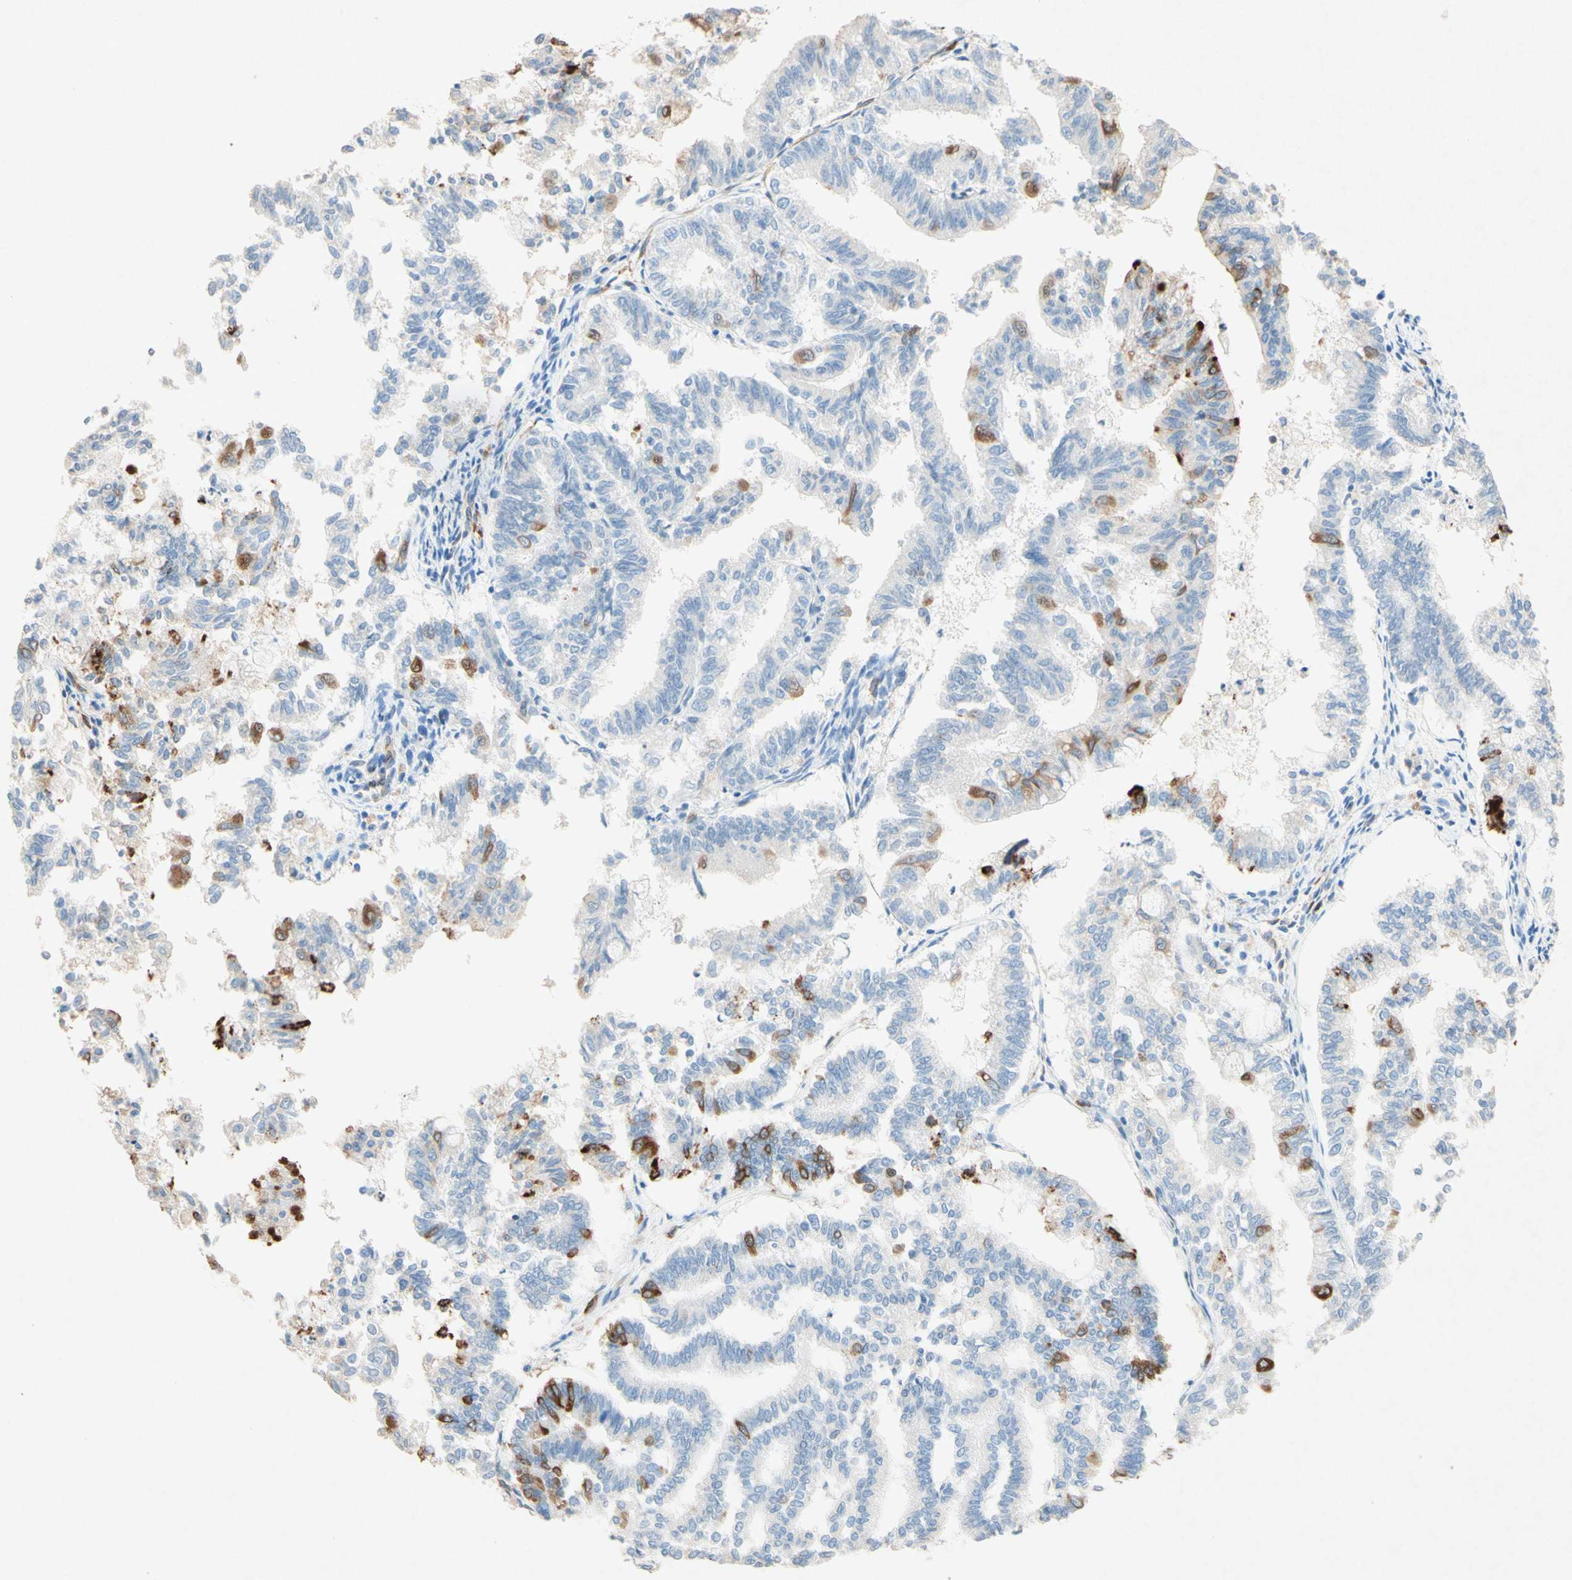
{"staining": {"intensity": "moderate", "quantity": "<25%", "location": "cytoplasmic/membranous"}, "tissue": "endometrial cancer", "cell_type": "Tumor cells", "image_type": "cancer", "snomed": [{"axis": "morphology", "description": "Necrosis, NOS"}, {"axis": "morphology", "description": "Adenocarcinoma, NOS"}, {"axis": "topography", "description": "Endometrium"}], "caption": "Immunohistochemical staining of endometrial adenocarcinoma exhibits low levels of moderate cytoplasmic/membranous protein staining in approximately <25% of tumor cells.", "gene": "PABPC1", "patient": {"sex": "female", "age": 79}}